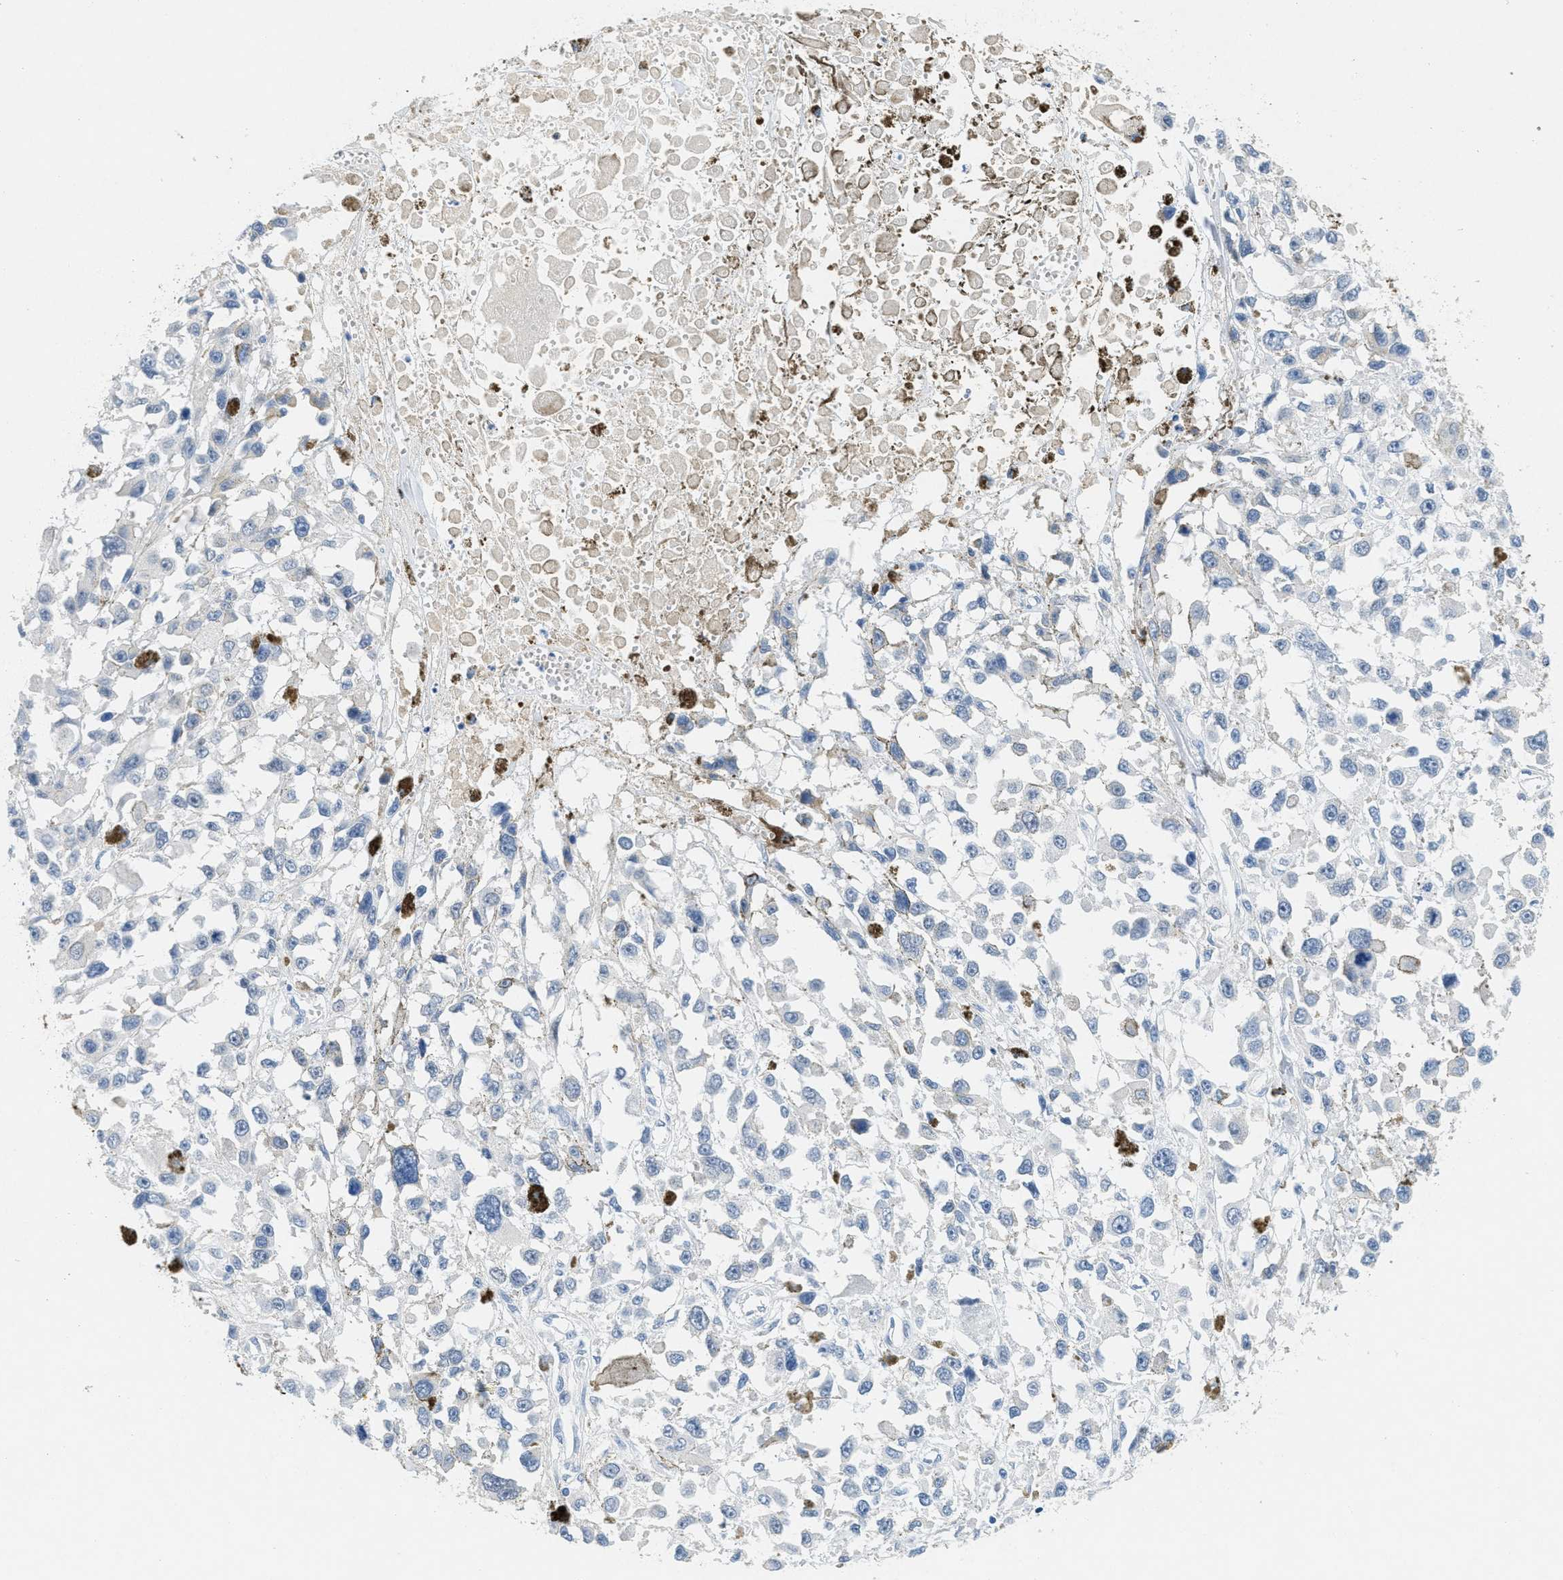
{"staining": {"intensity": "negative", "quantity": "none", "location": "none"}, "tissue": "melanoma", "cell_type": "Tumor cells", "image_type": "cancer", "snomed": [{"axis": "morphology", "description": "Malignant melanoma, Metastatic site"}, {"axis": "topography", "description": "Lymph node"}], "caption": "Tumor cells show no significant expression in melanoma.", "gene": "HSF2", "patient": {"sex": "male", "age": 59}}